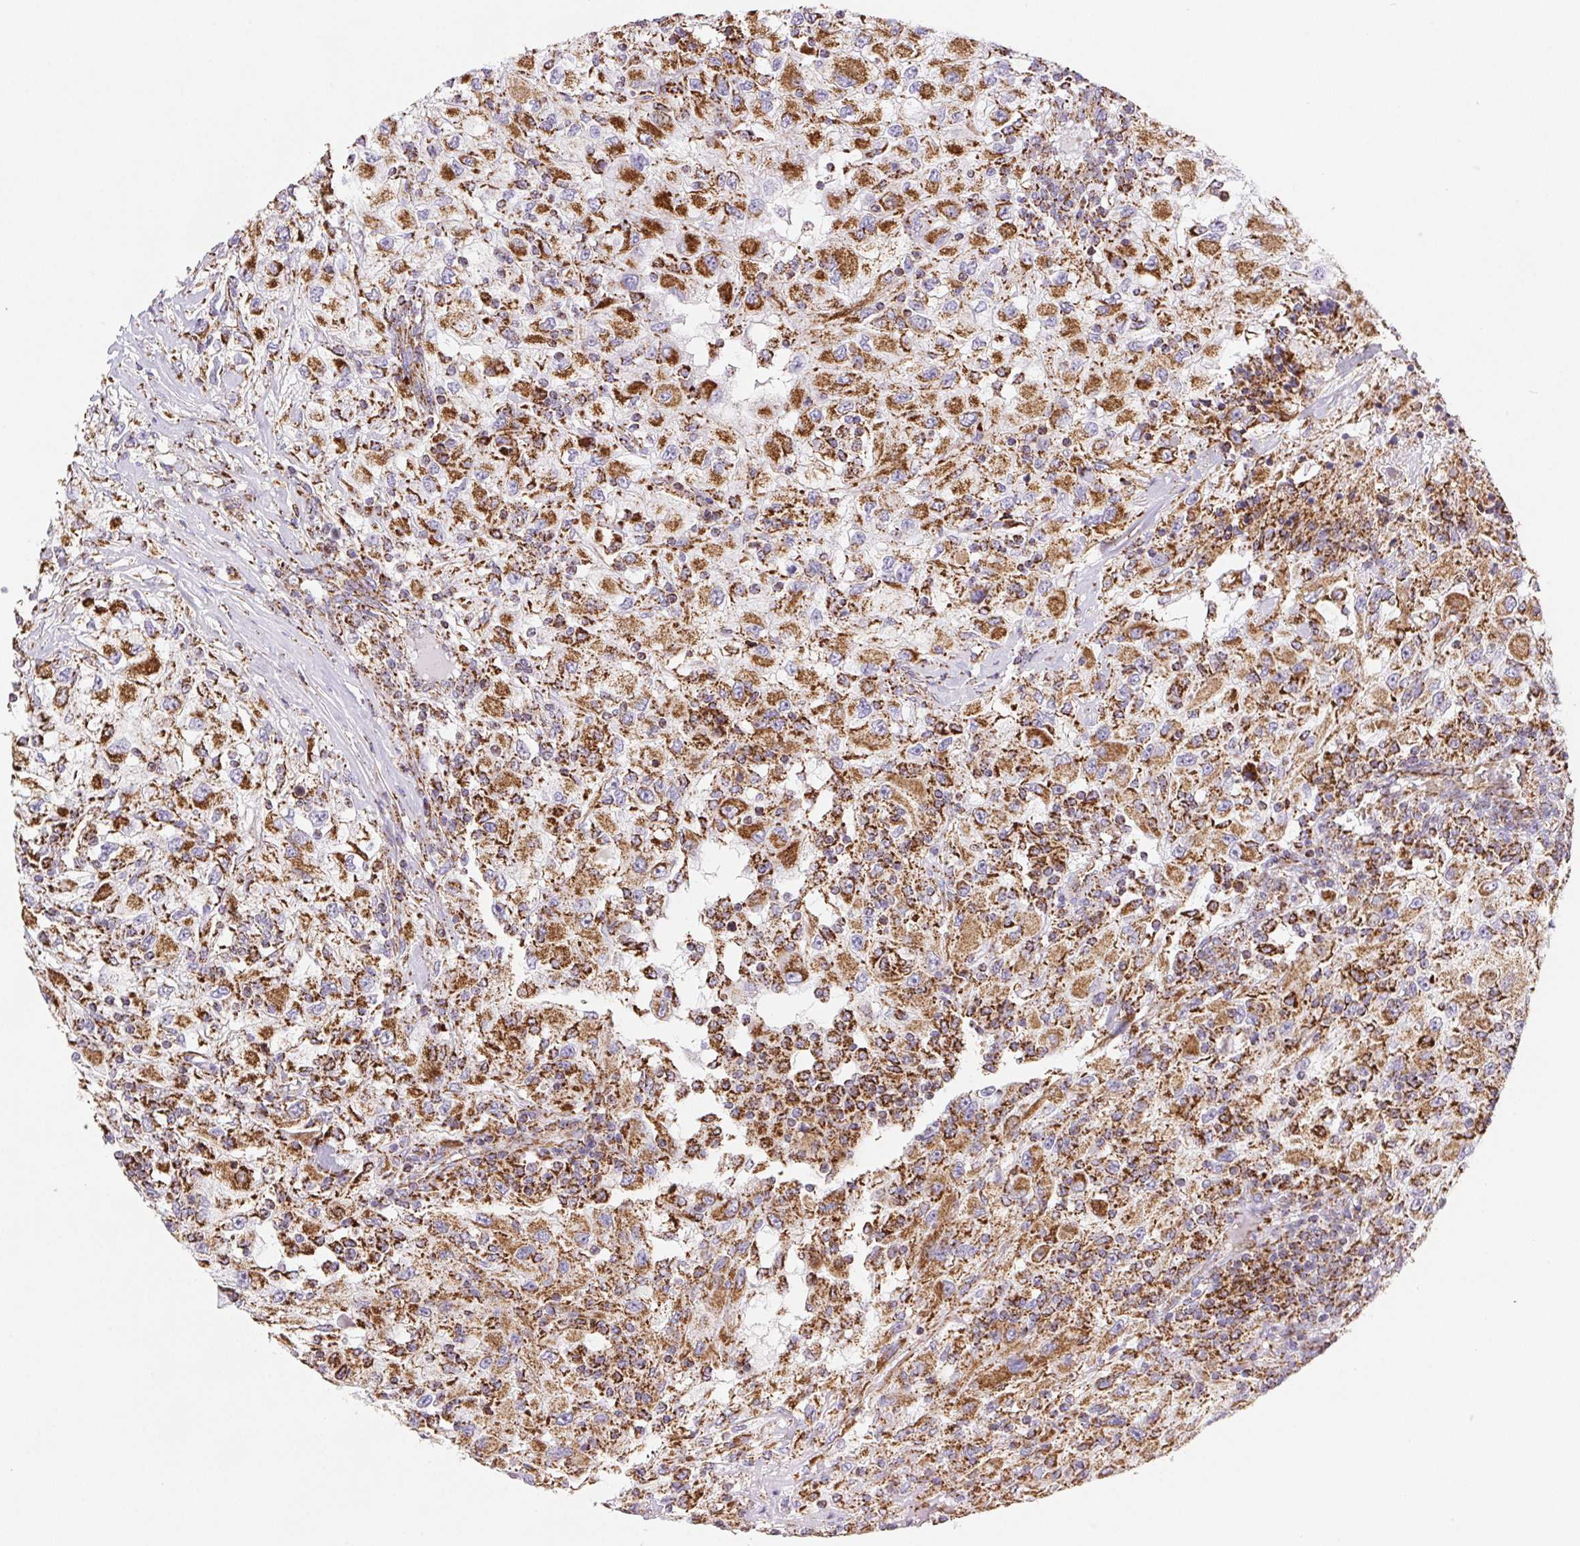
{"staining": {"intensity": "strong", "quantity": ">75%", "location": "cytoplasmic/membranous"}, "tissue": "renal cancer", "cell_type": "Tumor cells", "image_type": "cancer", "snomed": [{"axis": "morphology", "description": "Adenocarcinoma, NOS"}, {"axis": "topography", "description": "Kidney"}], "caption": "A high amount of strong cytoplasmic/membranous staining is seen in about >75% of tumor cells in renal cancer (adenocarcinoma) tissue.", "gene": "NIPSNAP2", "patient": {"sex": "female", "age": 67}}